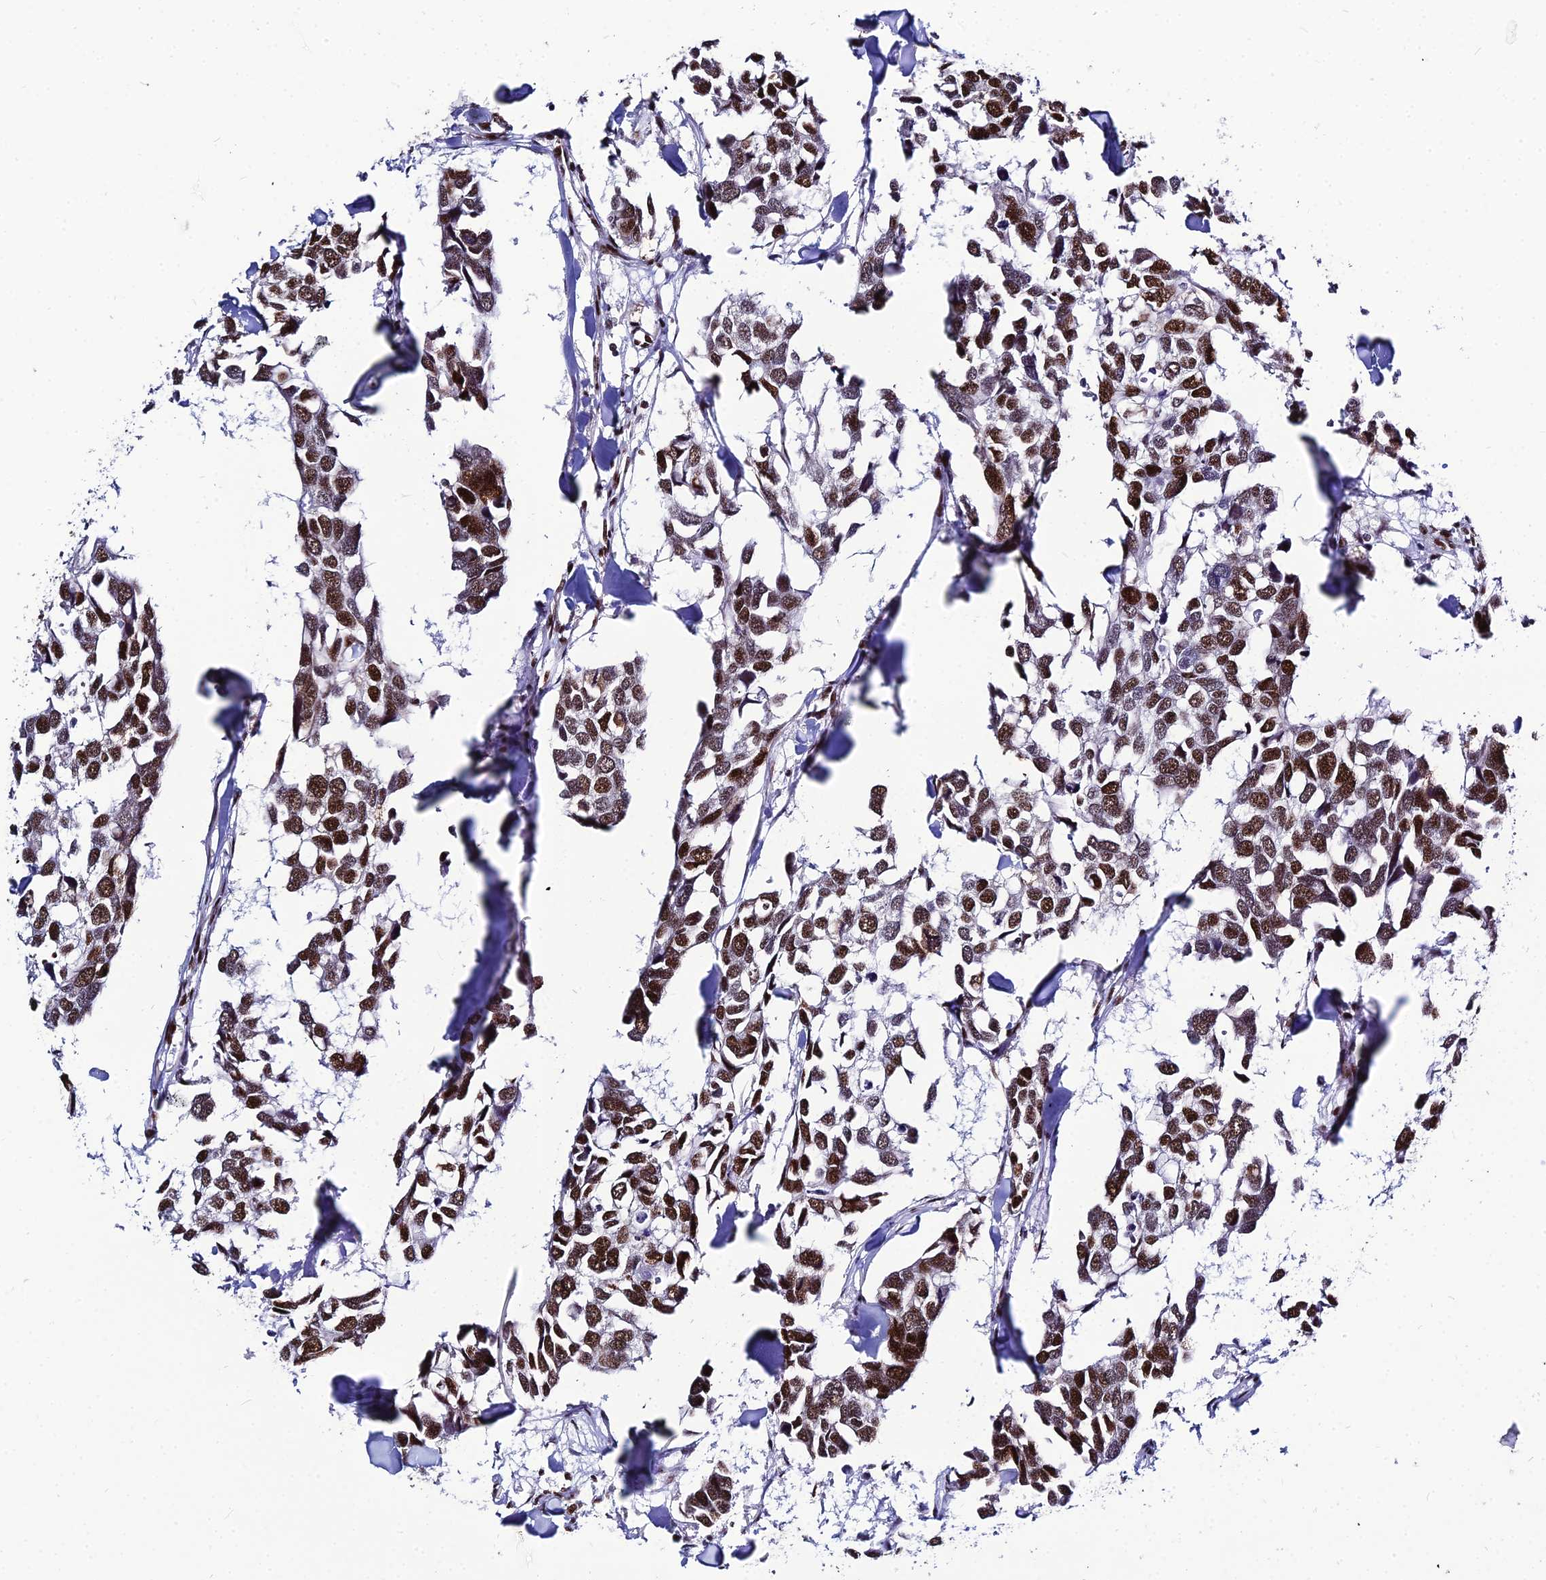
{"staining": {"intensity": "moderate", "quantity": ">75%", "location": "nuclear"}, "tissue": "breast cancer", "cell_type": "Tumor cells", "image_type": "cancer", "snomed": [{"axis": "morphology", "description": "Duct carcinoma"}, {"axis": "topography", "description": "Breast"}], "caption": "DAB (3,3'-diaminobenzidine) immunohistochemical staining of breast infiltrating ductal carcinoma exhibits moderate nuclear protein expression in about >75% of tumor cells.", "gene": "HNRNPH1", "patient": {"sex": "female", "age": 83}}